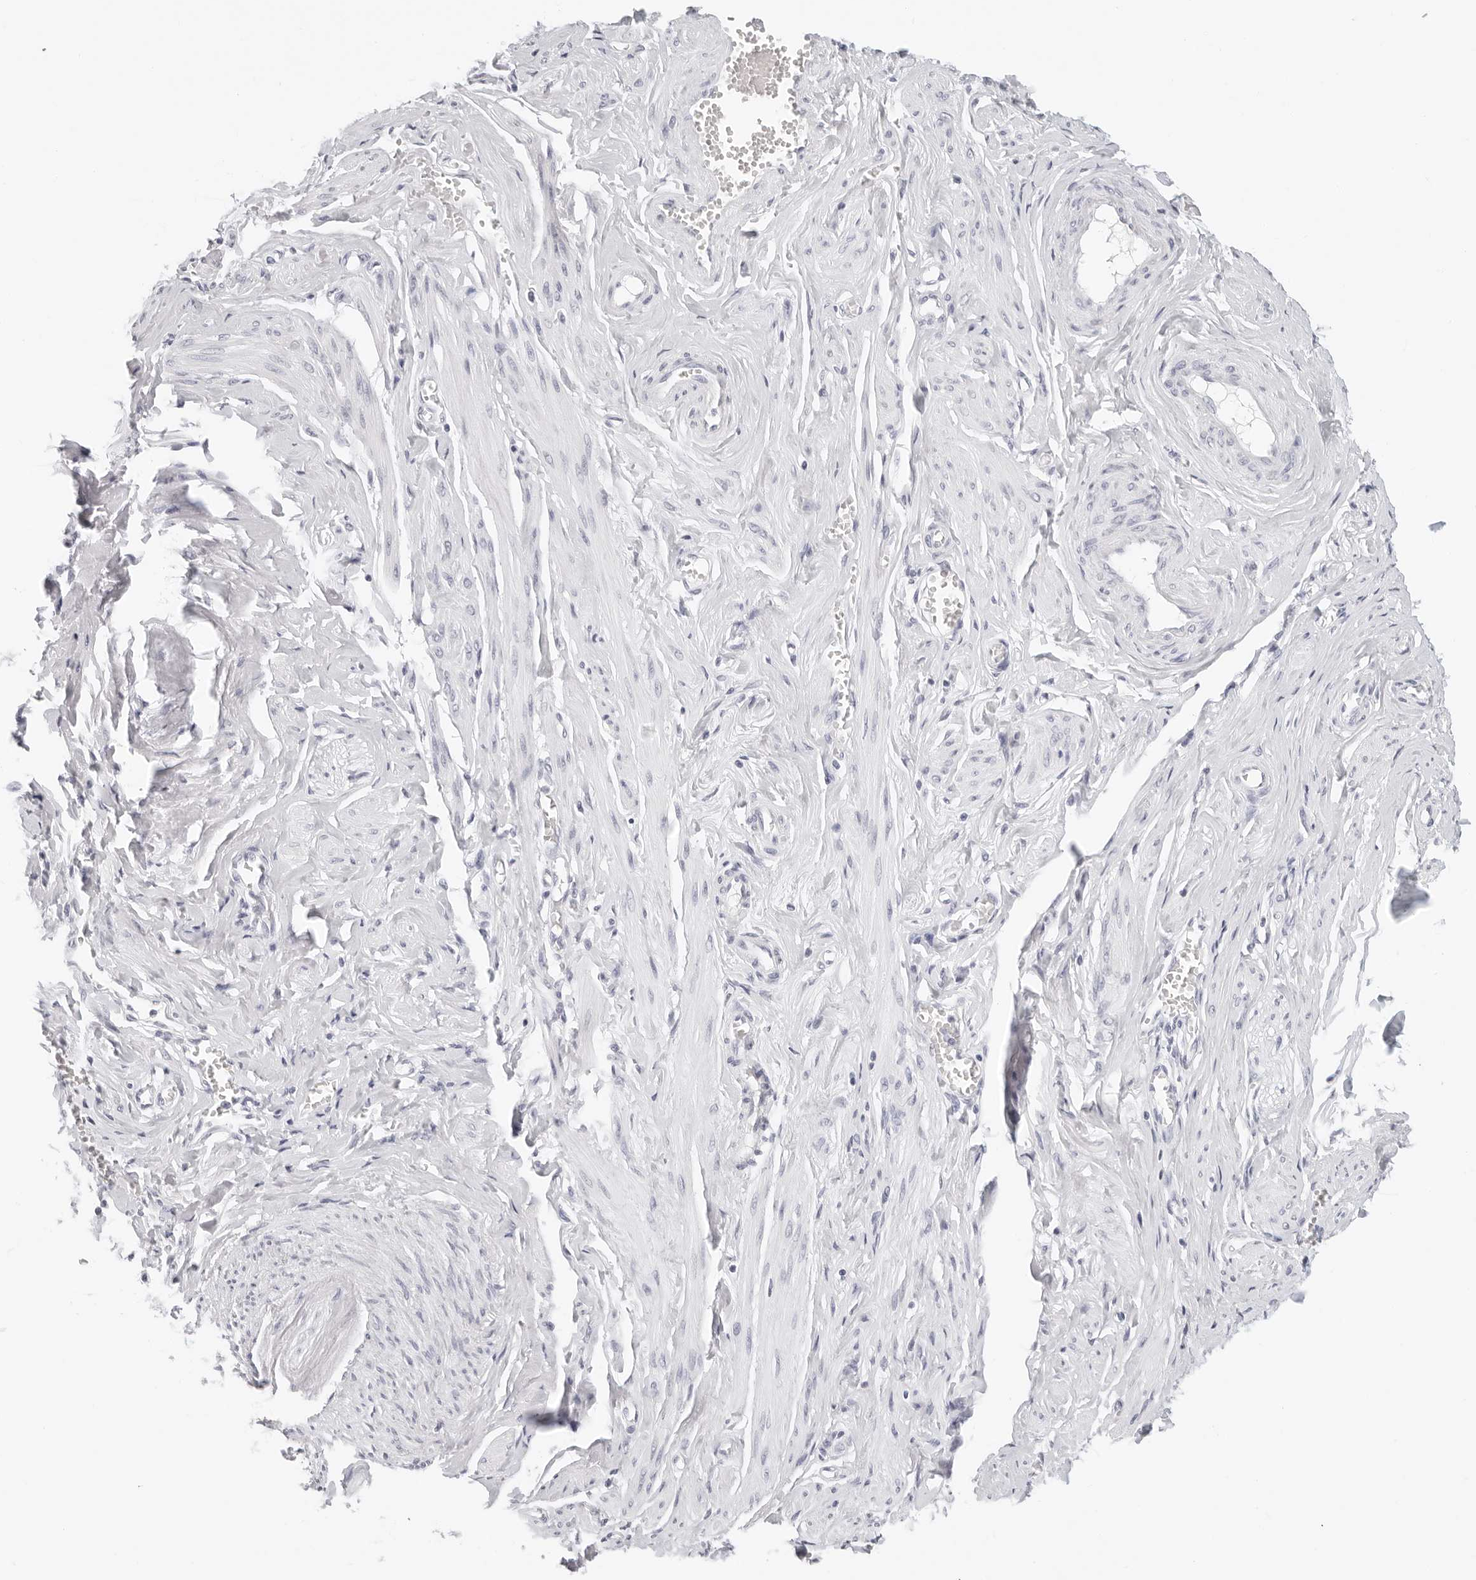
{"staining": {"intensity": "negative", "quantity": "none", "location": "none"}, "tissue": "adipose tissue", "cell_type": "Adipocytes", "image_type": "normal", "snomed": [{"axis": "morphology", "description": "Normal tissue, NOS"}, {"axis": "topography", "description": "Vascular tissue"}, {"axis": "topography", "description": "Fallopian tube"}, {"axis": "topography", "description": "Ovary"}], "caption": "IHC micrograph of normal adipose tissue: human adipose tissue stained with DAB displays no significant protein expression in adipocytes. The staining was performed using DAB to visualize the protein expression in brown, while the nuclei were stained in blue with hematoxylin (Magnification: 20x).", "gene": "AGMAT", "patient": {"sex": "female", "age": 67}}